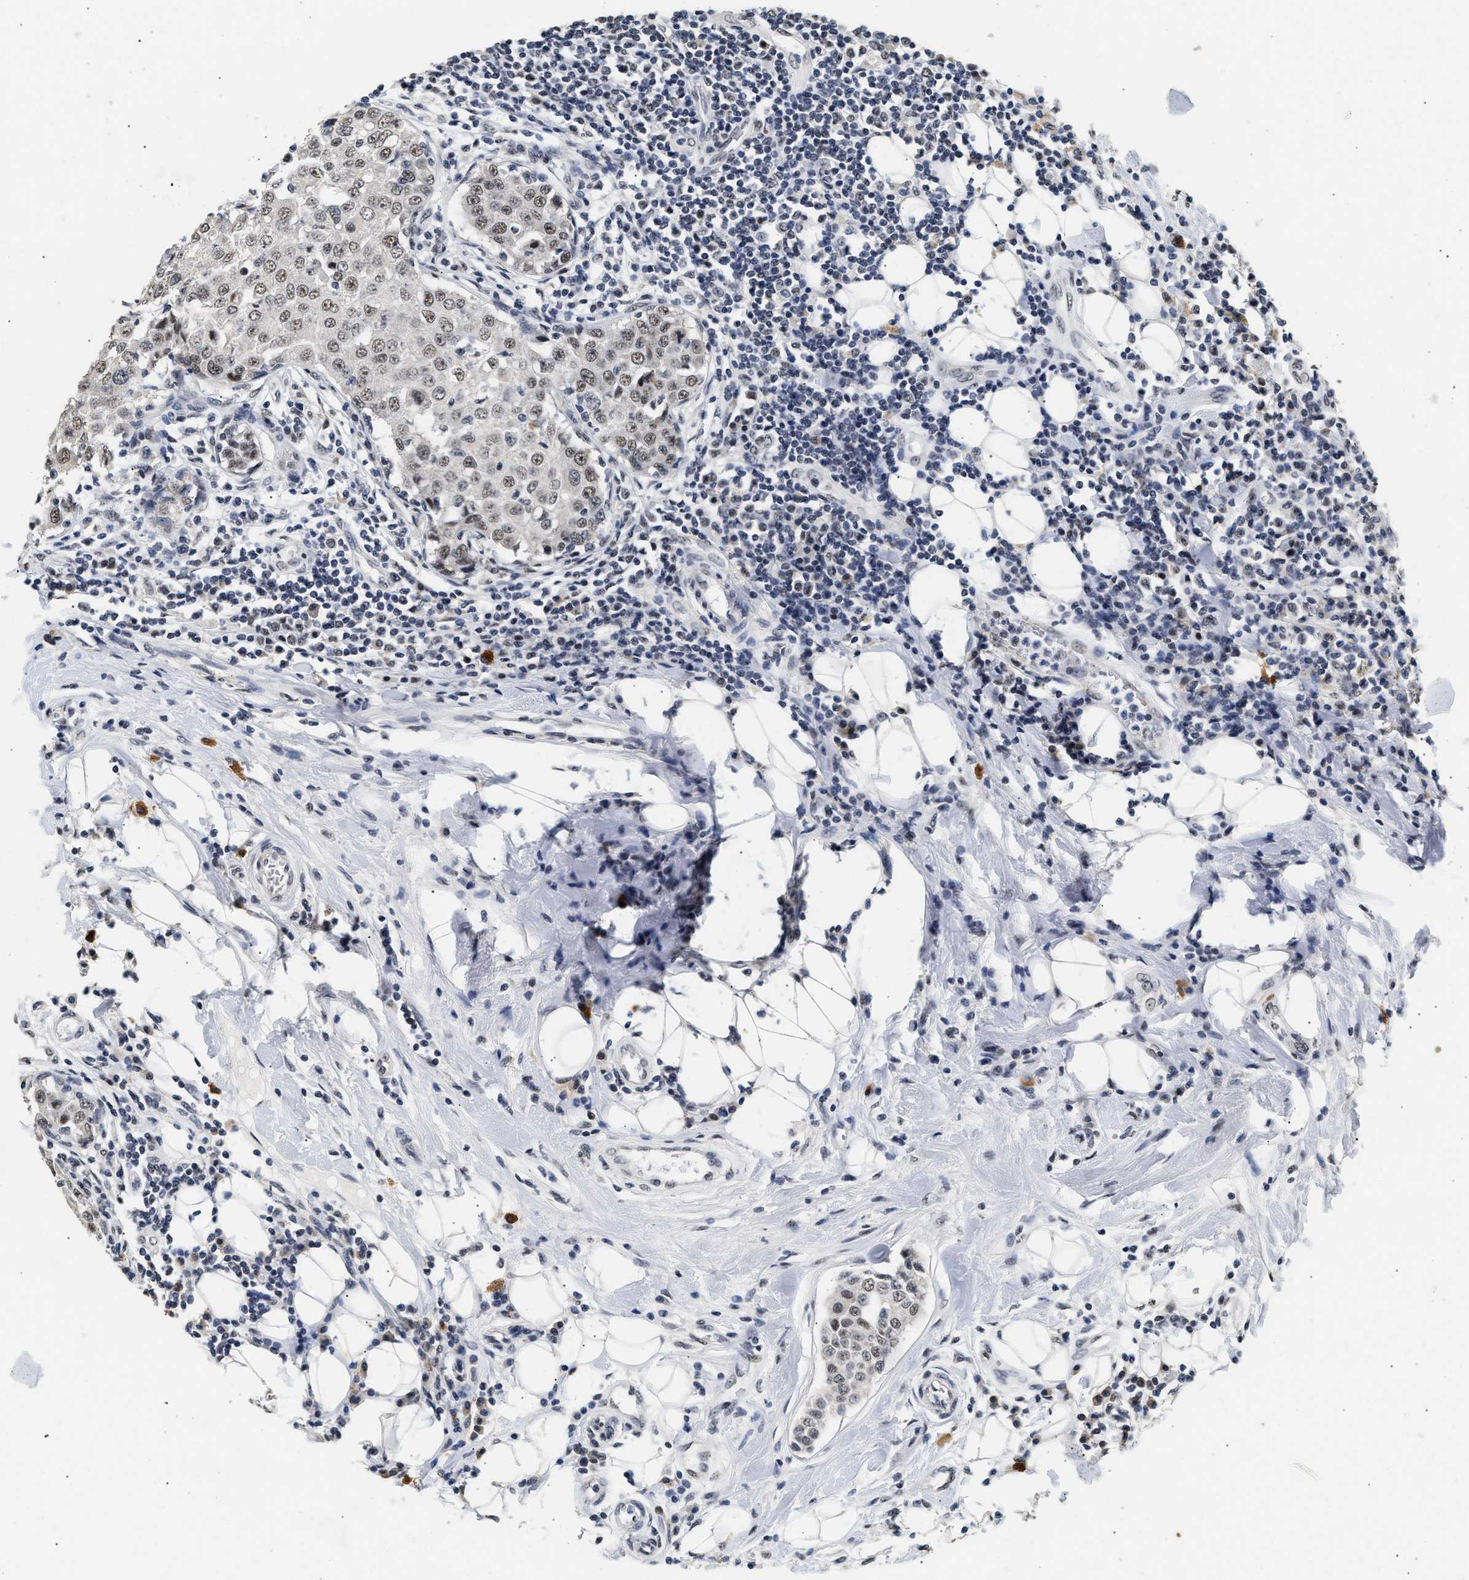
{"staining": {"intensity": "weak", "quantity": ">75%", "location": "nuclear"}, "tissue": "breast cancer", "cell_type": "Tumor cells", "image_type": "cancer", "snomed": [{"axis": "morphology", "description": "Duct carcinoma"}, {"axis": "topography", "description": "Breast"}], "caption": "Immunohistochemical staining of breast invasive ductal carcinoma demonstrates low levels of weak nuclear expression in approximately >75% of tumor cells.", "gene": "THOC1", "patient": {"sex": "female", "age": 27}}